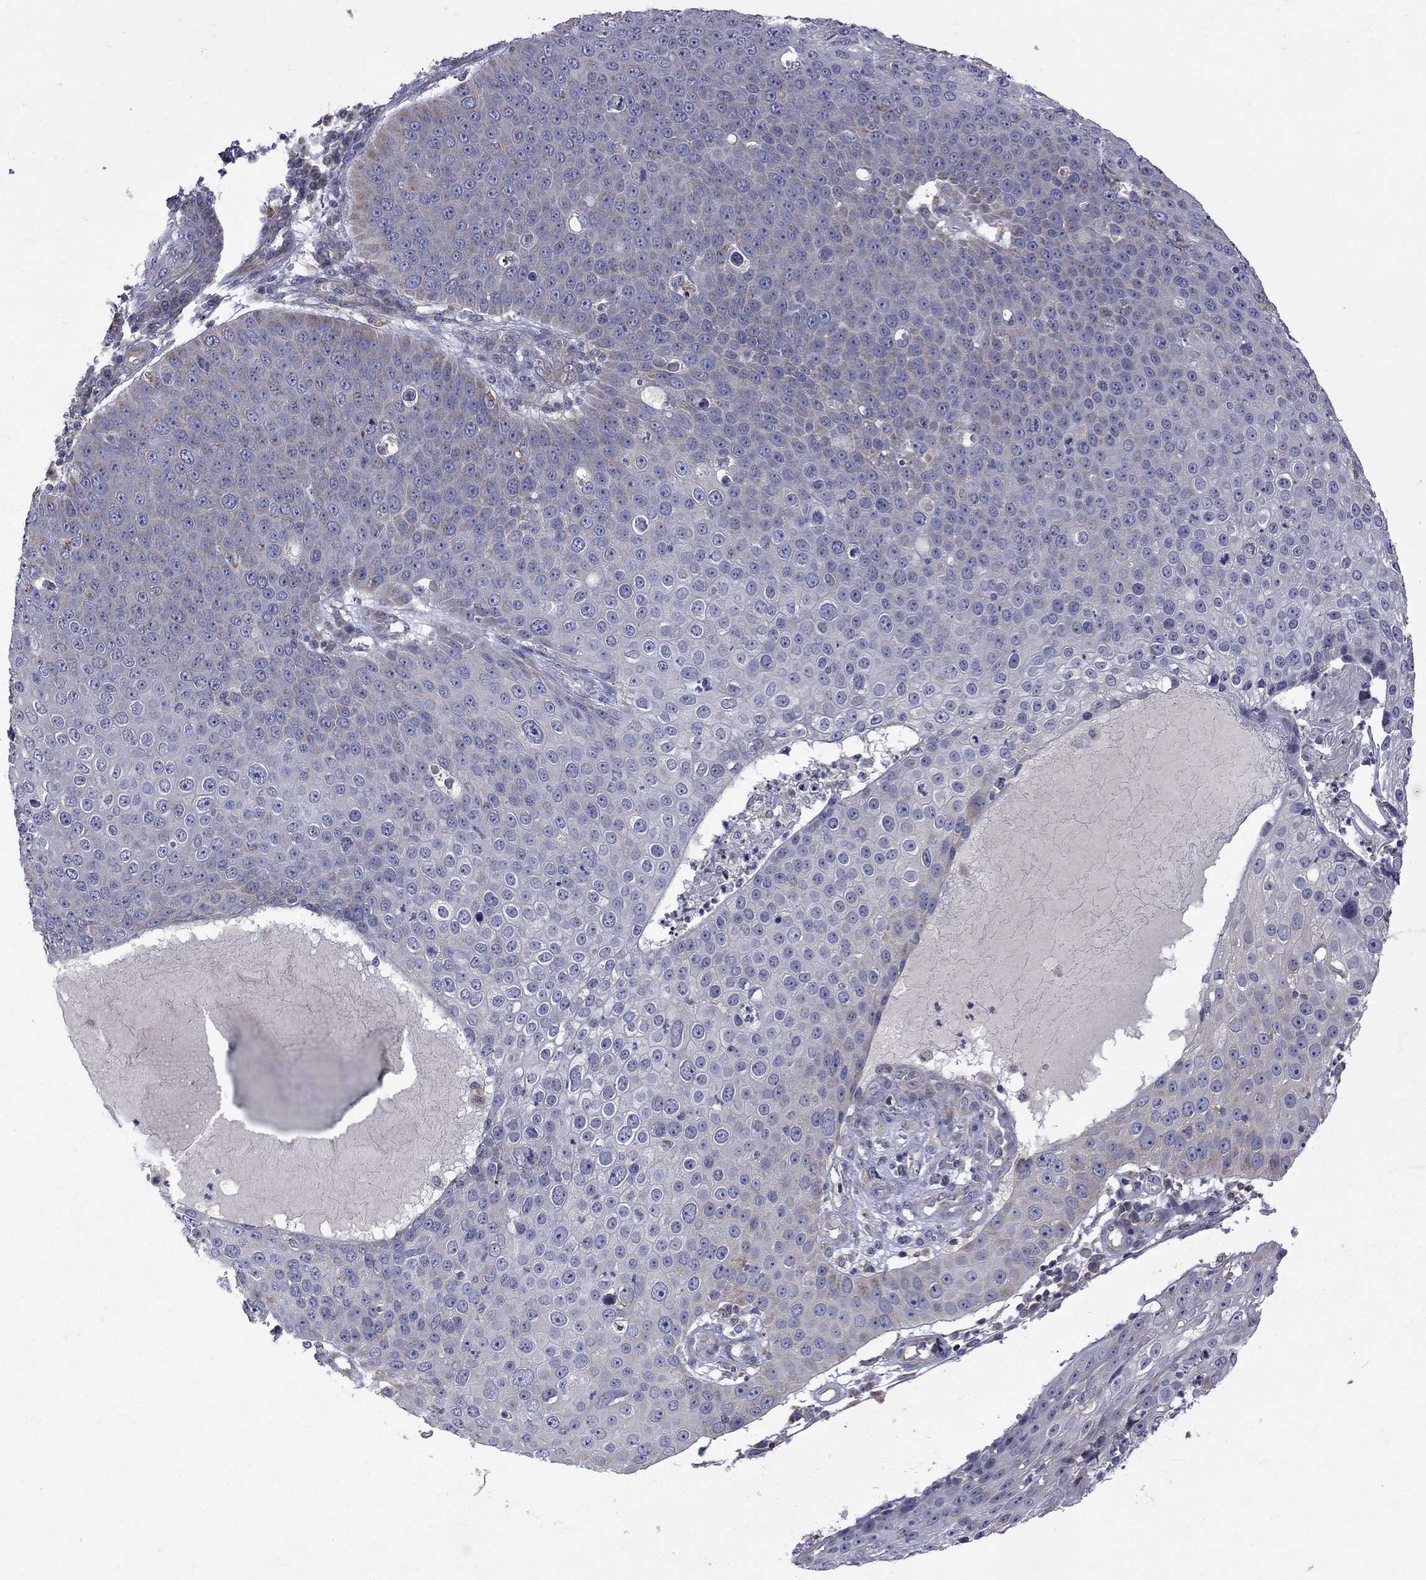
{"staining": {"intensity": "negative", "quantity": "none", "location": "none"}, "tissue": "skin cancer", "cell_type": "Tumor cells", "image_type": "cancer", "snomed": [{"axis": "morphology", "description": "Squamous cell carcinoma, NOS"}, {"axis": "topography", "description": "Skin"}], "caption": "Tumor cells are negative for brown protein staining in skin cancer (squamous cell carcinoma). (DAB immunohistochemistry, high magnification).", "gene": "SH2B1", "patient": {"sex": "male", "age": 71}}